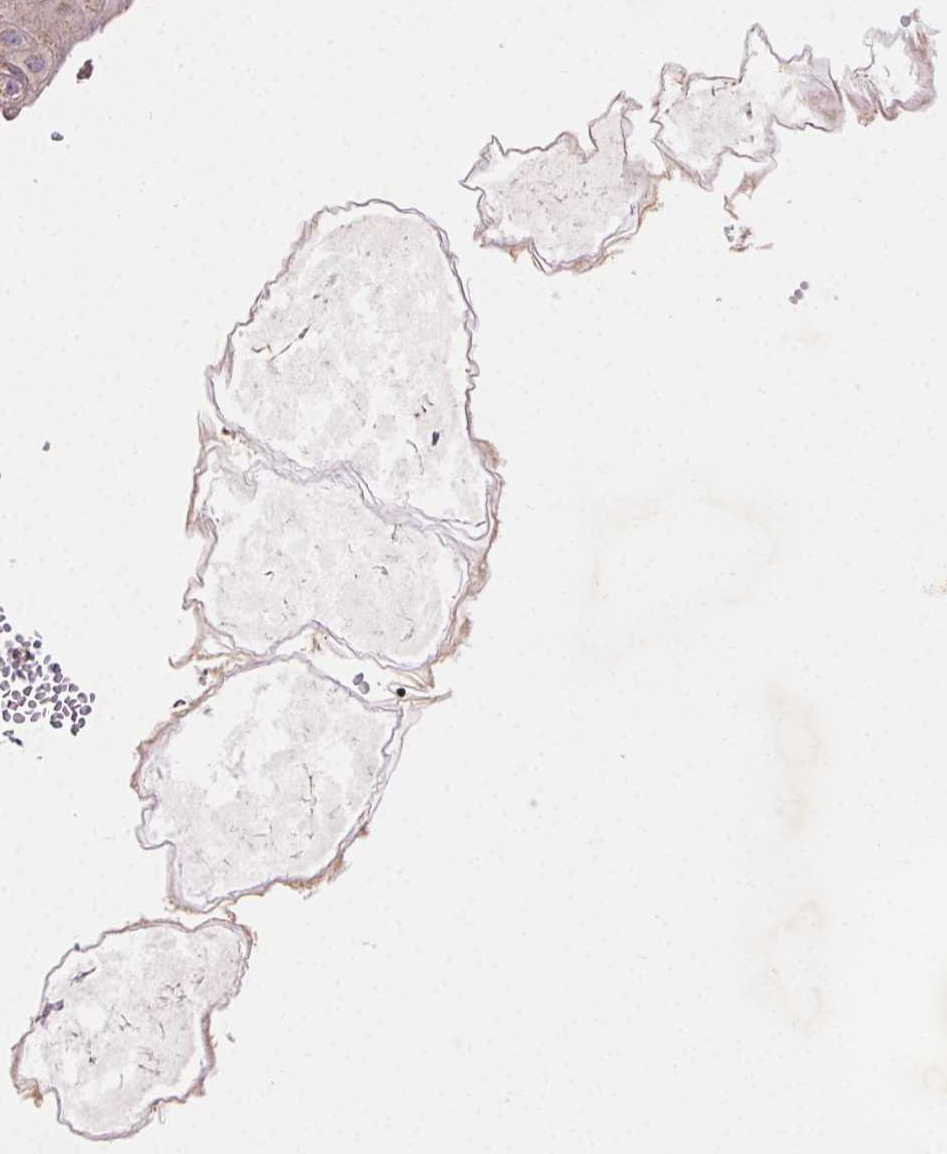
{"staining": {"intensity": "moderate", "quantity": "25%-75%", "location": "cytoplasmic/membranous"}, "tissue": "esophagus", "cell_type": "Squamous epithelial cells", "image_type": "normal", "snomed": [{"axis": "morphology", "description": "Normal tissue, NOS"}, {"axis": "topography", "description": "Esophagus"}], "caption": "The photomicrograph exhibits a brown stain indicating the presence of a protein in the cytoplasmic/membranous of squamous epithelial cells in esophagus. Ihc stains the protein in brown and the nuclei are stained blue.", "gene": "FNBP1L", "patient": {"sex": "male", "age": 71}}